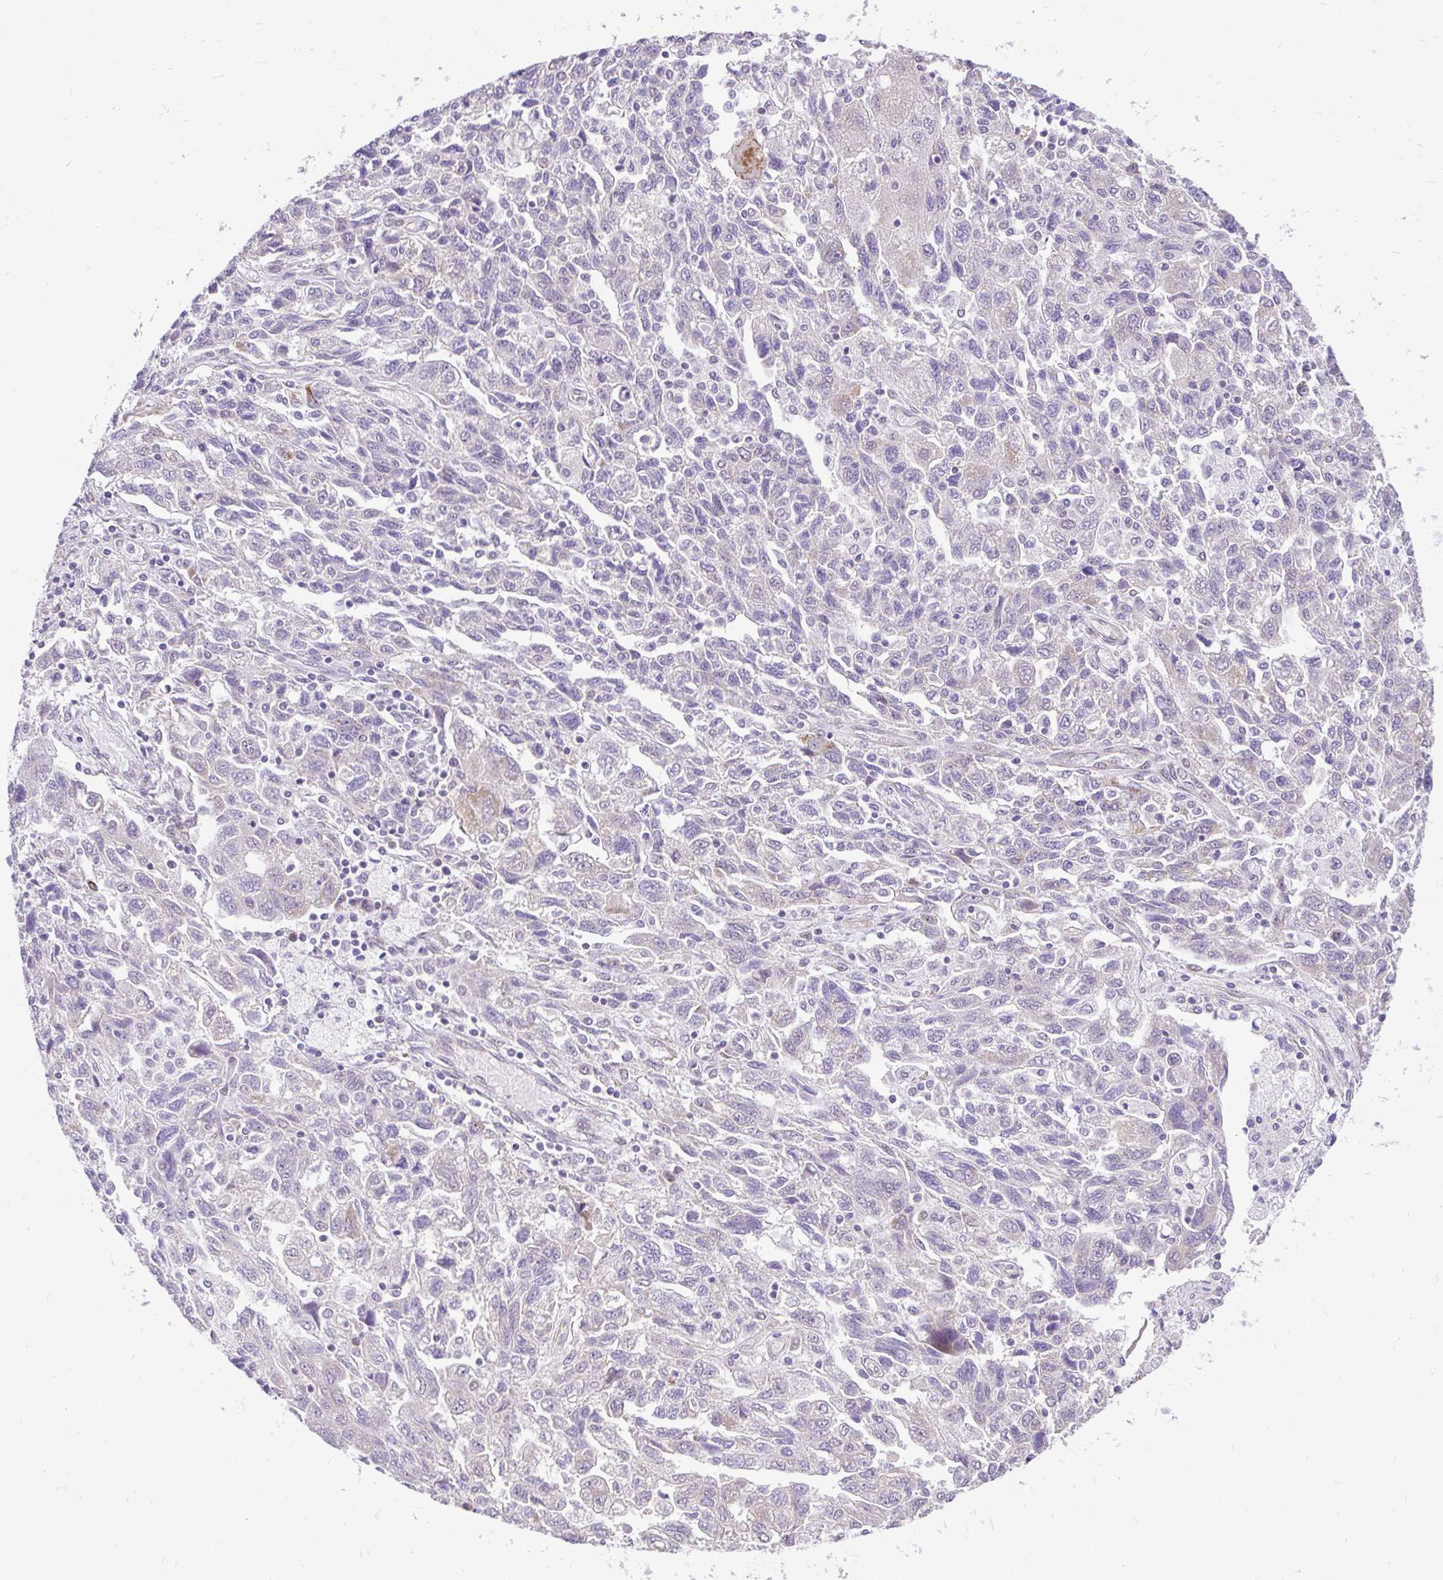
{"staining": {"intensity": "negative", "quantity": "none", "location": "none"}, "tissue": "ovarian cancer", "cell_type": "Tumor cells", "image_type": "cancer", "snomed": [{"axis": "morphology", "description": "Carcinoma, NOS"}, {"axis": "morphology", "description": "Cystadenocarcinoma, serous, NOS"}, {"axis": "topography", "description": "Ovary"}], "caption": "Immunohistochemical staining of ovarian carcinoma demonstrates no significant expression in tumor cells.", "gene": "PYCR2", "patient": {"sex": "female", "age": 69}}